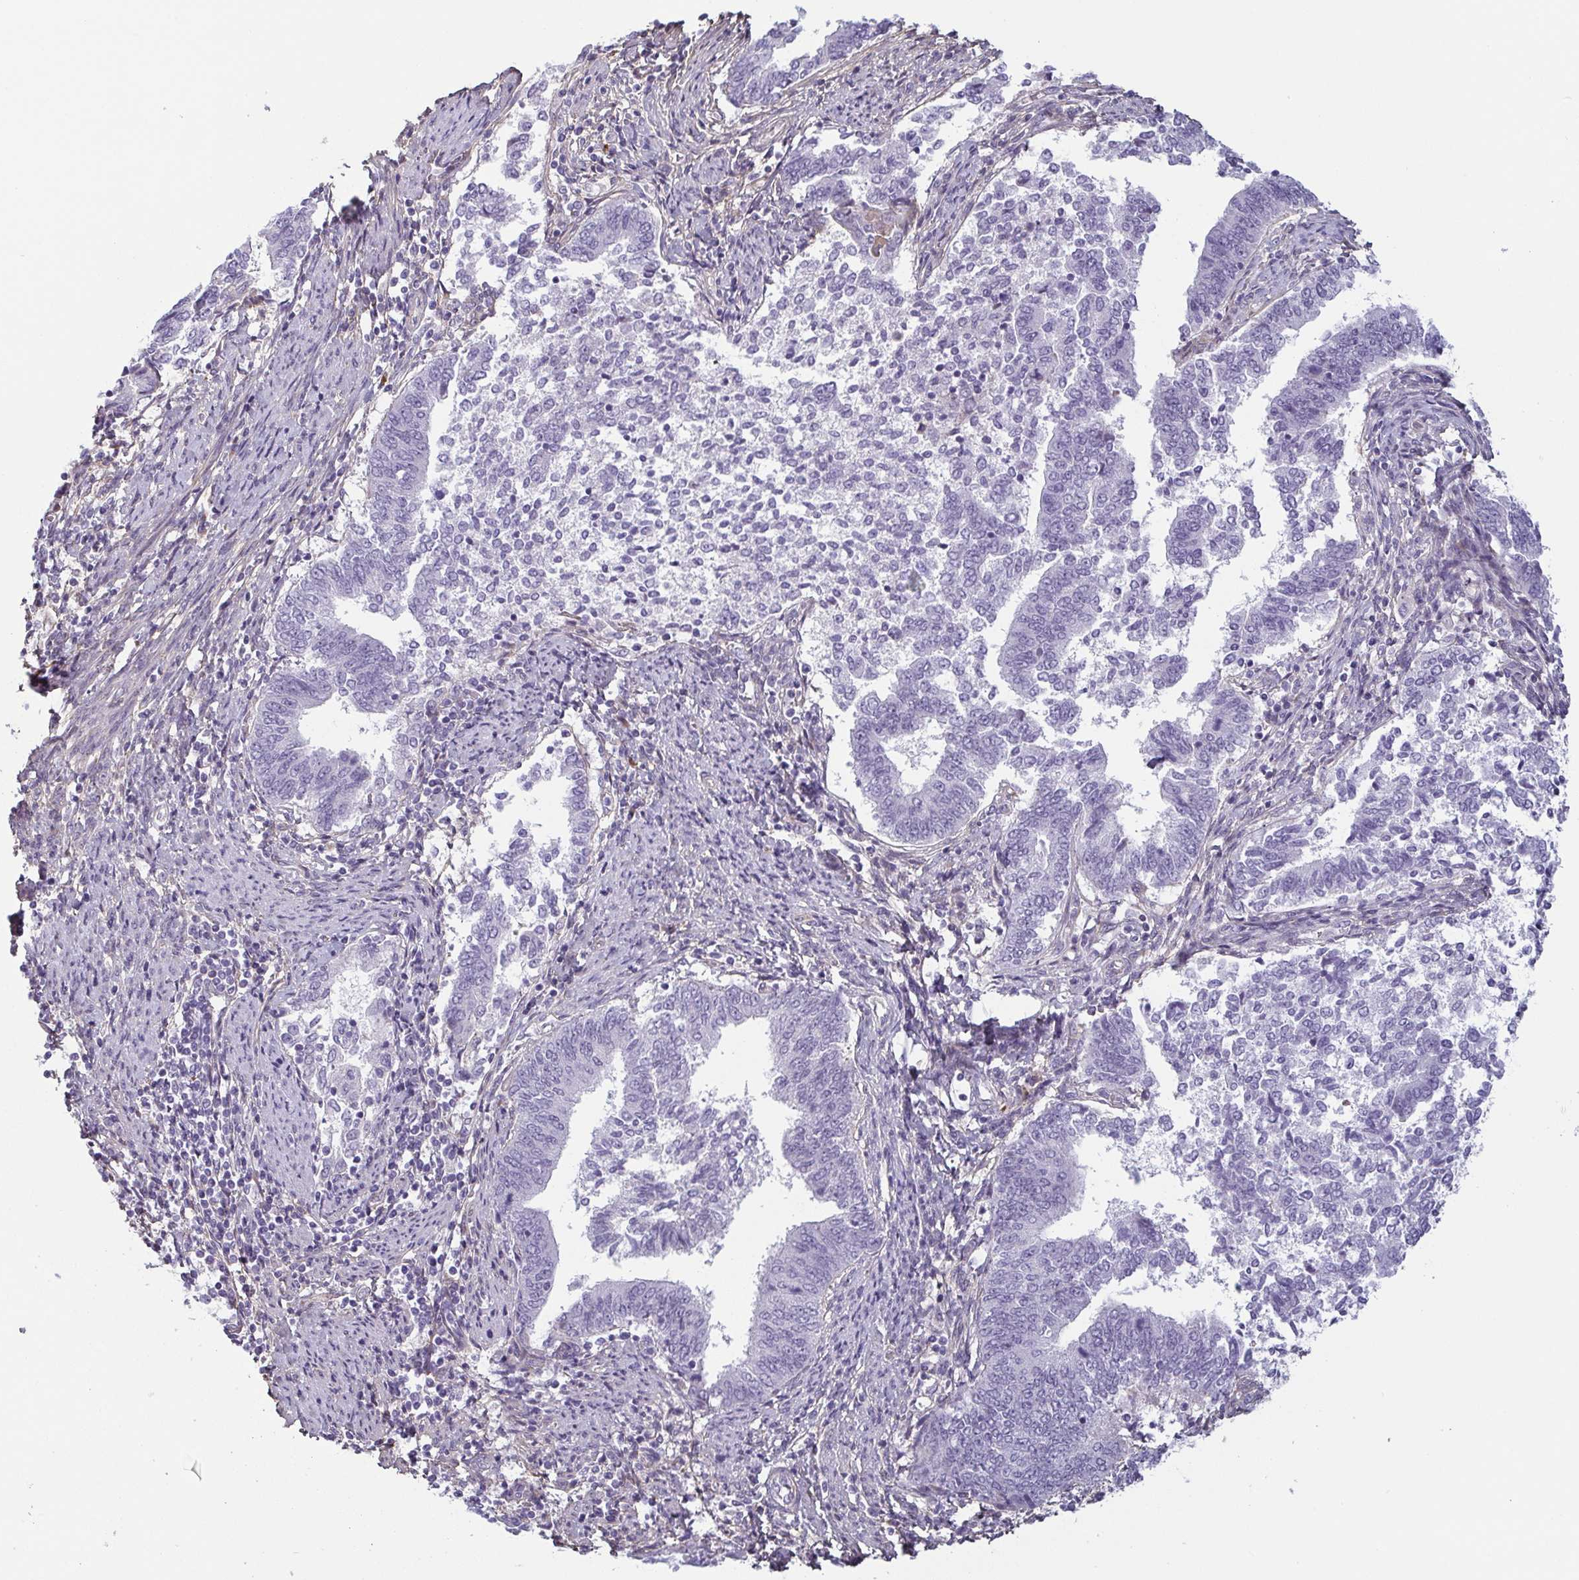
{"staining": {"intensity": "negative", "quantity": "none", "location": "none"}, "tissue": "endometrial cancer", "cell_type": "Tumor cells", "image_type": "cancer", "snomed": [{"axis": "morphology", "description": "Adenocarcinoma, NOS"}, {"axis": "topography", "description": "Endometrium"}], "caption": "This is an immunohistochemistry (IHC) histopathology image of human endometrial cancer (adenocarcinoma). There is no expression in tumor cells.", "gene": "ECM1", "patient": {"sex": "female", "age": 65}}